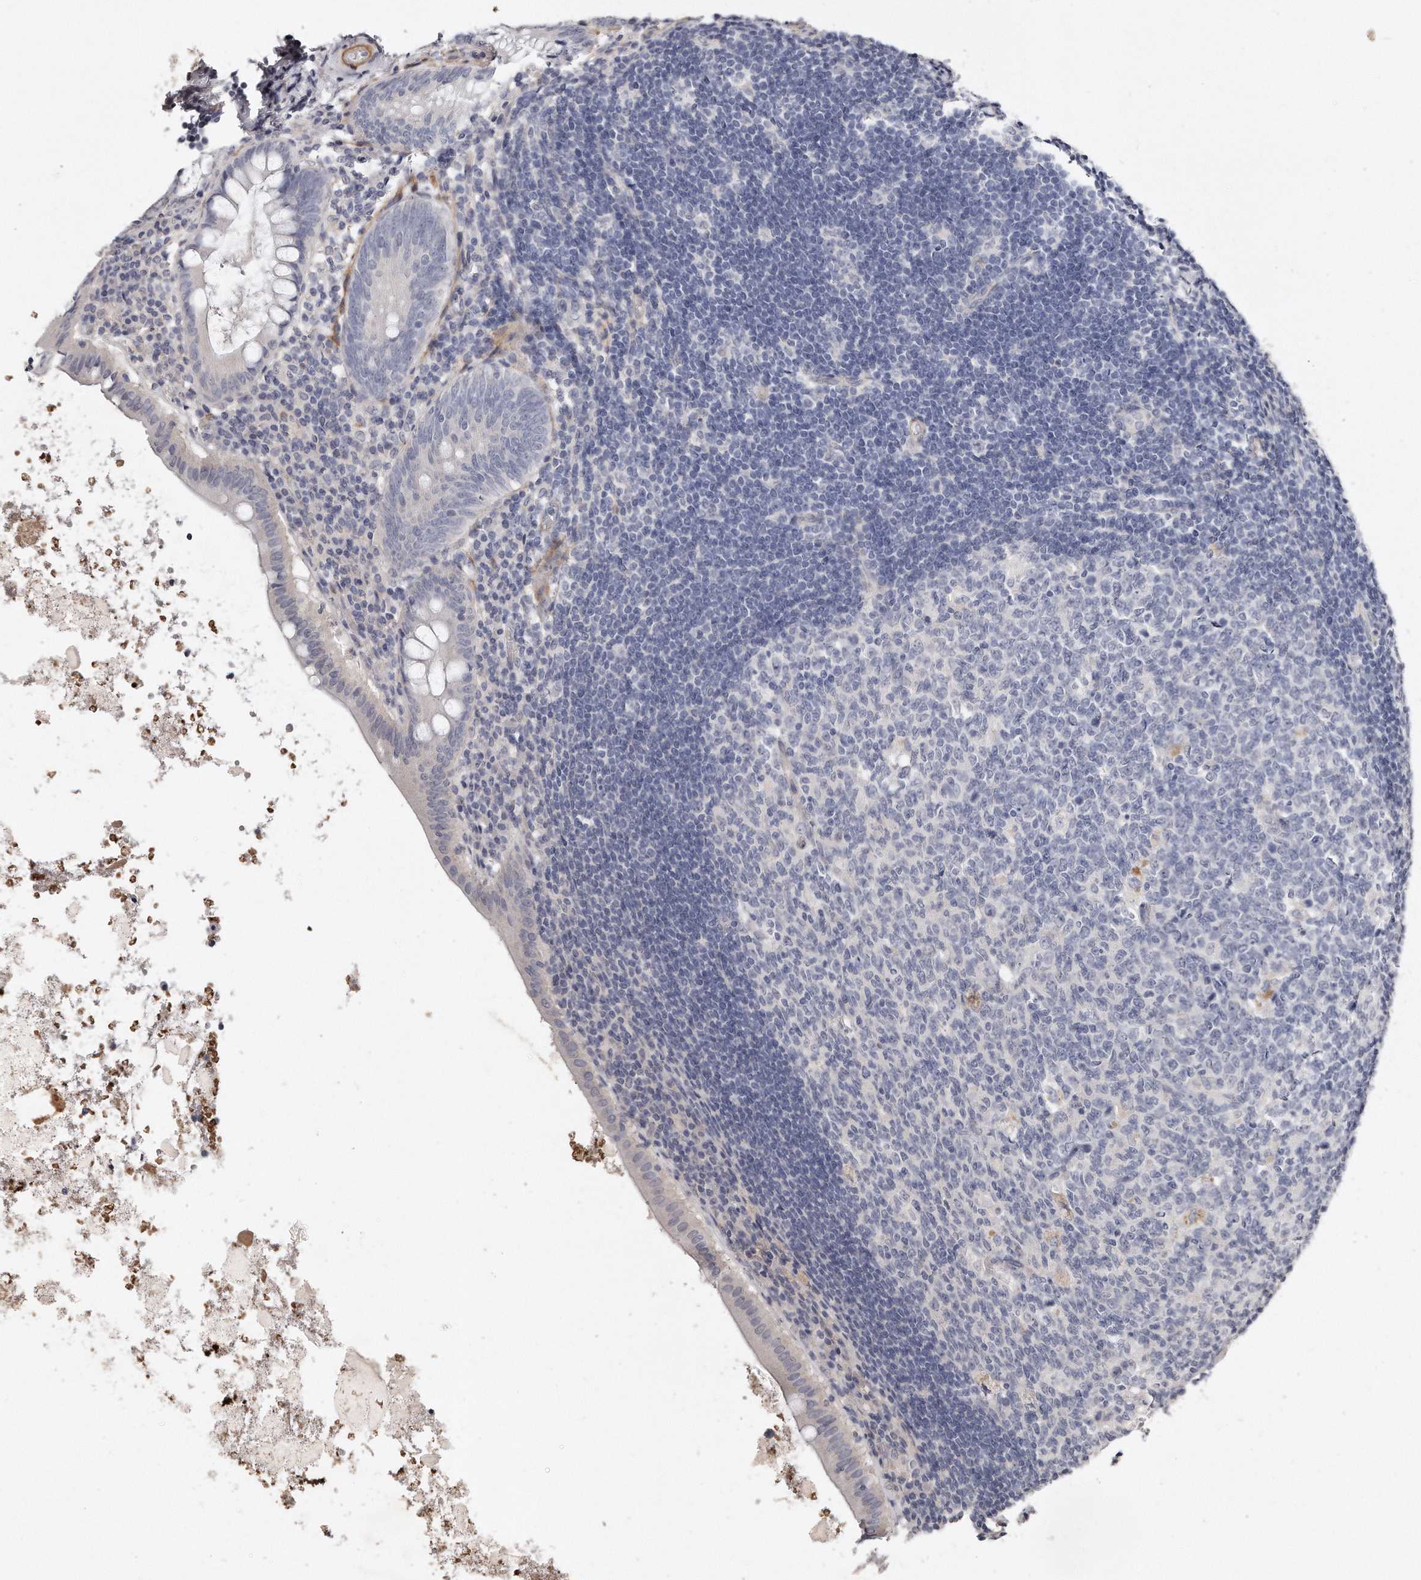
{"staining": {"intensity": "negative", "quantity": "none", "location": "none"}, "tissue": "appendix", "cell_type": "Glandular cells", "image_type": "normal", "snomed": [{"axis": "morphology", "description": "Normal tissue, NOS"}, {"axis": "topography", "description": "Appendix"}], "caption": "Photomicrograph shows no significant protein expression in glandular cells of benign appendix. (Immunohistochemistry (ihc), brightfield microscopy, high magnification).", "gene": "LMOD1", "patient": {"sex": "female", "age": 54}}